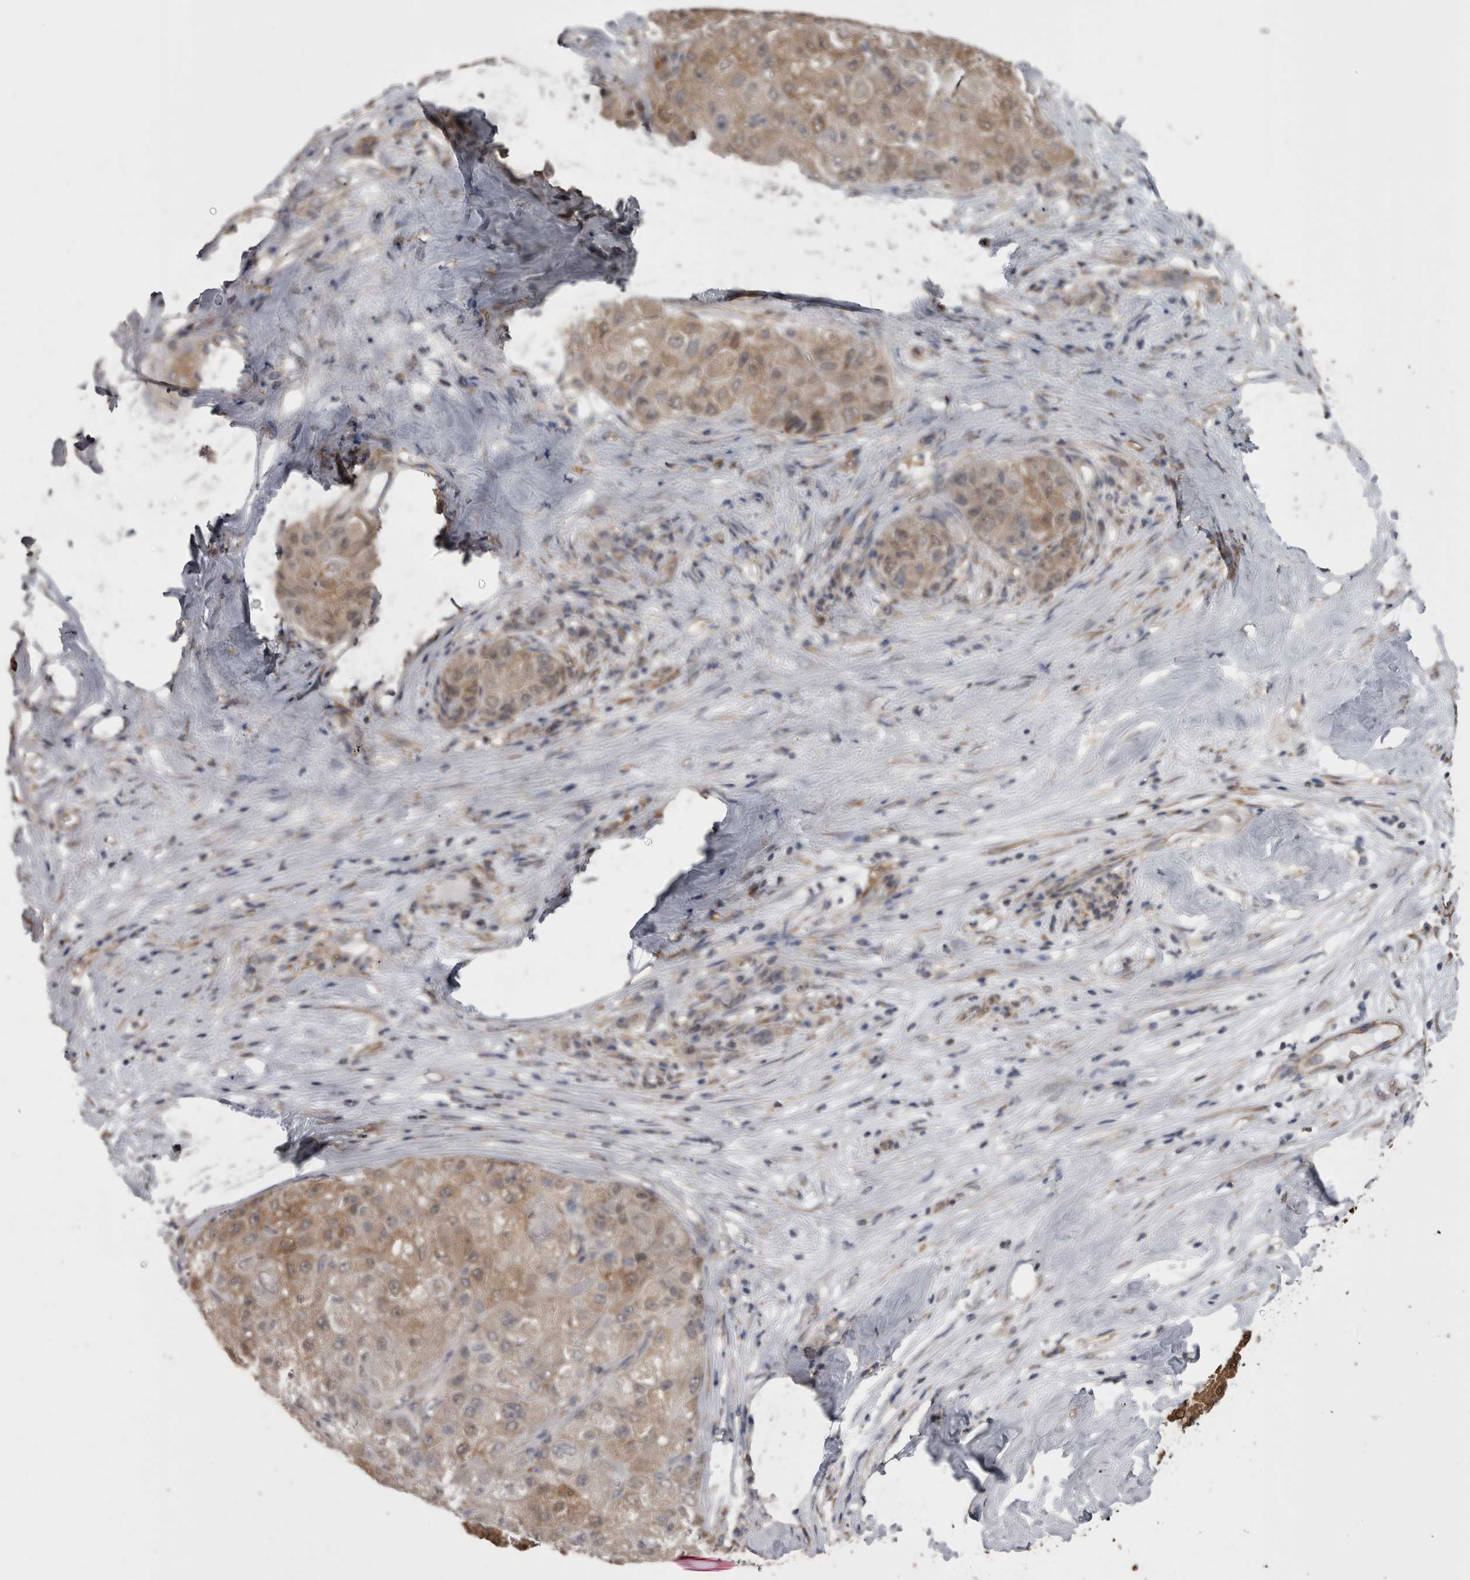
{"staining": {"intensity": "weak", "quantity": ">75%", "location": "cytoplasmic/membranous"}, "tissue": "liver cancer", "cell_type": "Tumor cells", "image_type": "cancer", "snomed": [{"axis": "morphology", "description": "Carcinoma, Hepatocellular, NOS"}, {"axis": "topography", "description": "Liver"}], "caption": "Immunohistochemistry histopathology image of neoplastic tissue: liver hepatocellular carcinoma stained using immunohistochemistry (IHC) exhibits low levels of weak protein expression localized specifically in the cytoplasmic/membranous of tumor cells, appearing as a cytoplasmic/membranous brown color.", "gene": "DDX6", "patient": {"sex": "male", "age": 80}}